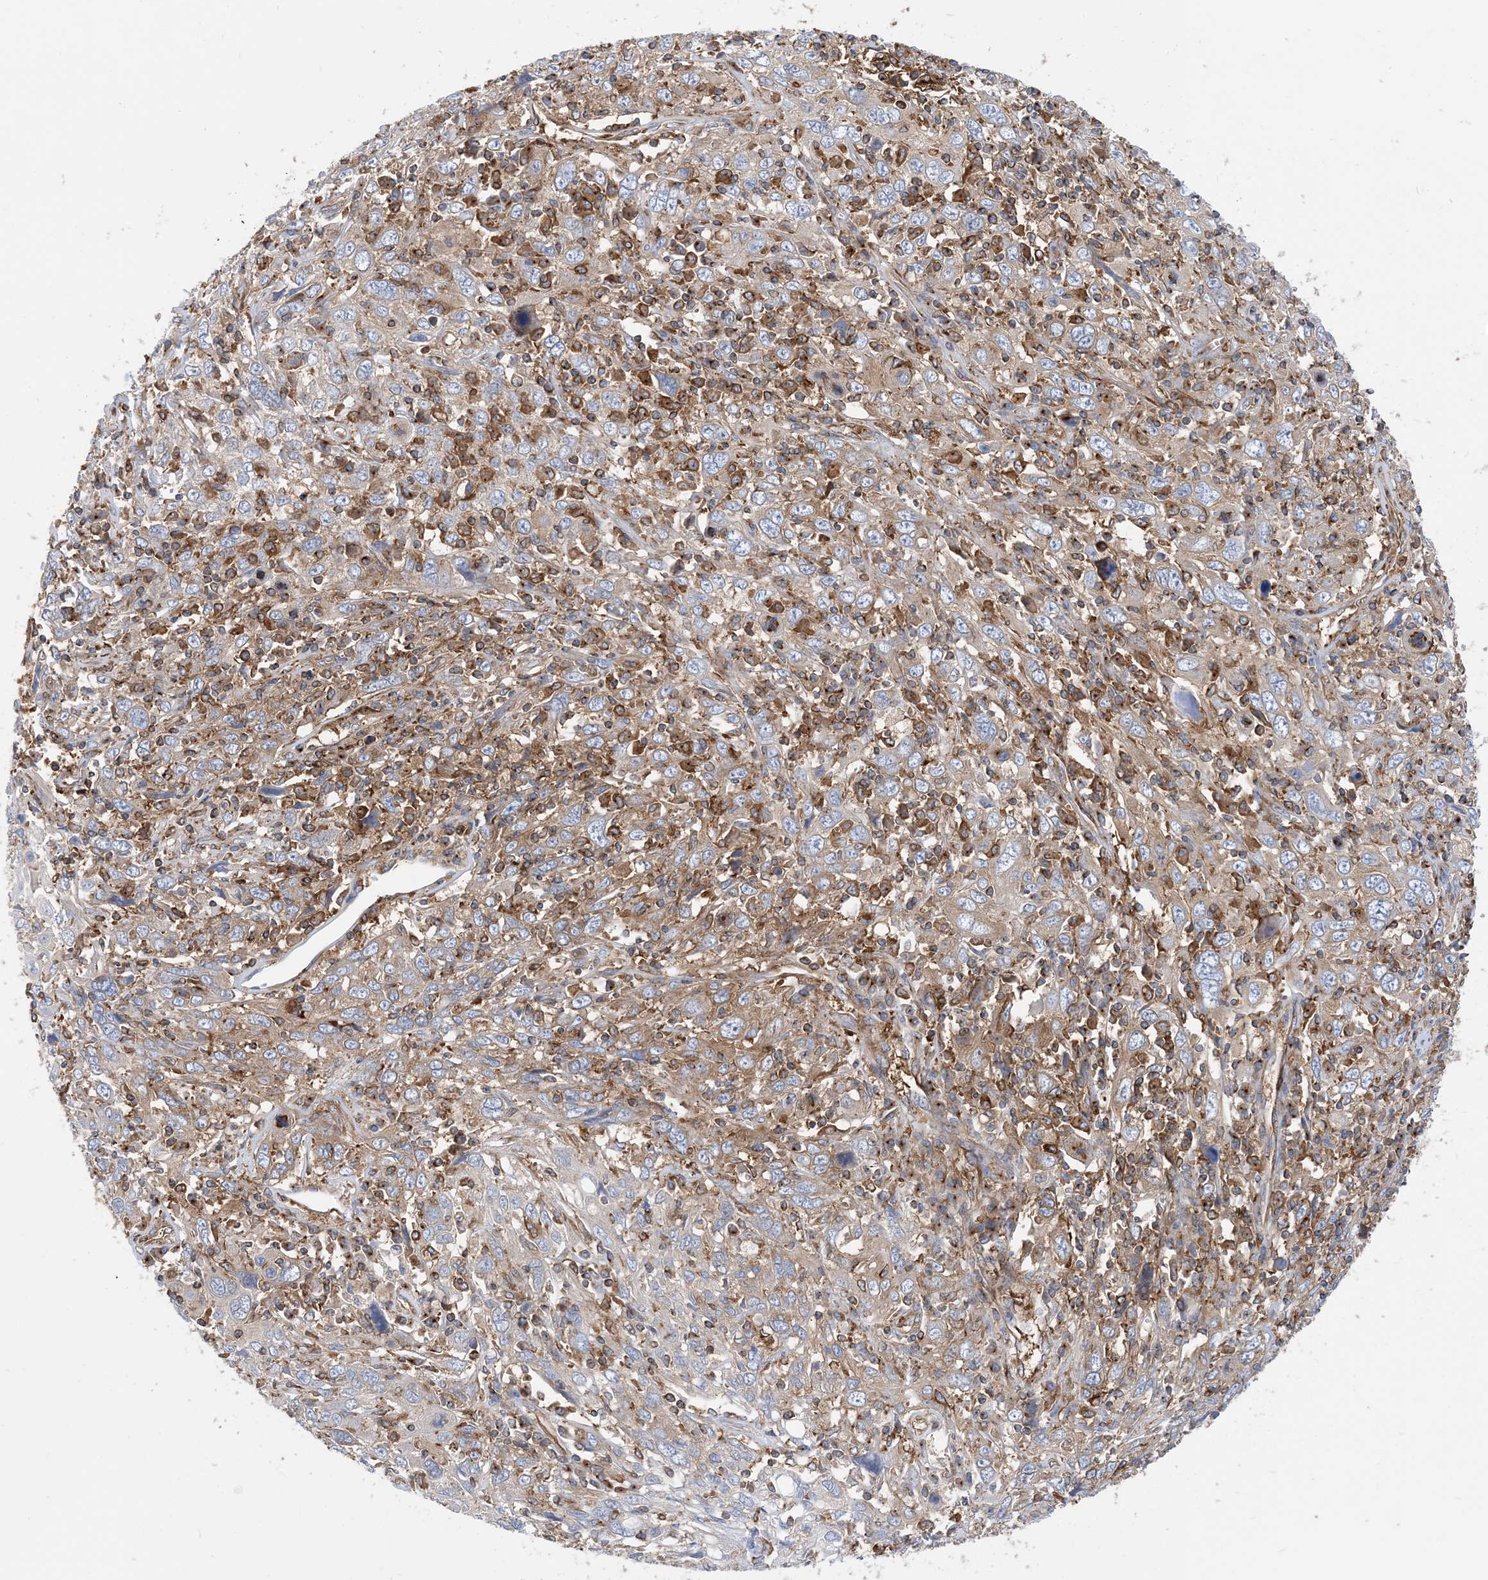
{"staining": {"intensity": "weak", "quantity": "<25%", "location": "cytoplasmic/membranous"}, "tissue": "cervical cancer", "cell_type": "Tumor cells", "image_type": "cancer", "snomed": [{"axis": "morphology", "description": "Squamous cell carcinoma, NOS"}, {"axis": "topography", "description": "Cervix"}], "caption": "An immunohistochemistry histopathology image of cervical cancer (squamous cell carcinoma) is shown. There is no staining in tumor cells of cervical cancer (squamous cell carcinoma). (Stains: DAB (3,3'-diaminobenzidine) immunohistochemistry (IHC) with hematoxylin counter stain, Microscopy: brightfield microscopy at high magnification).", "gene": "DYNC1LI1", "patient": {"sex": "female", "age": 46}}